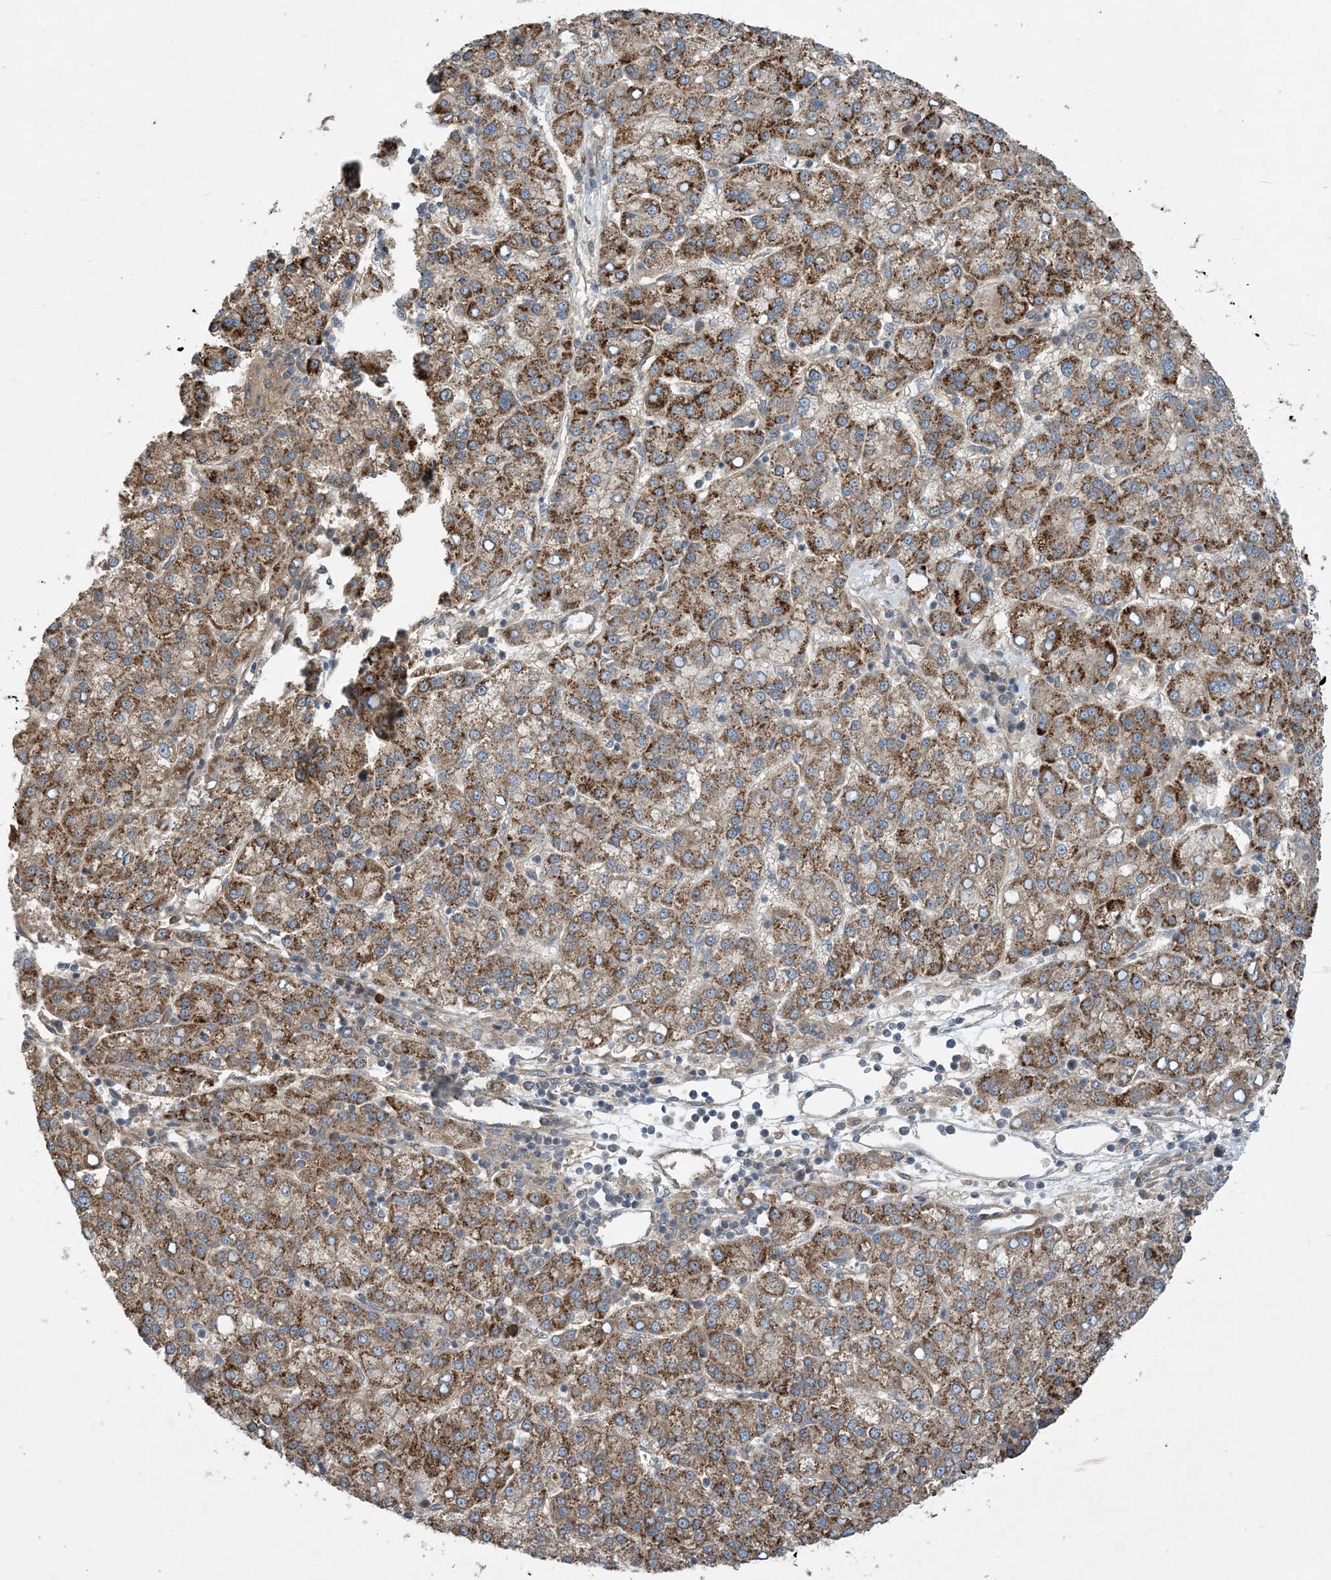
{"staining": {"intensity": "strong", "quantity": ">75%", "location": "cytoplasmic/membranous"}, "tissue": "liver cancer", "cell_type": "Tumor cells", "image_type": "cancer", "snomed": [{"axis": "morphology", "description": "Carcinoma, Hepatocellular, NOS"}, {"axis": "topography", "description": "Liver"}], "caption": "DAB (3,3'-diaminobenzidine) immunohistochemical staining of human liver cancer exhibits strong cytoplasmic/membranous protein positivity in approximately >75% of tumor cells.", "gene": "HEMK1", "patient": {"sex": "female", "age": 58}}